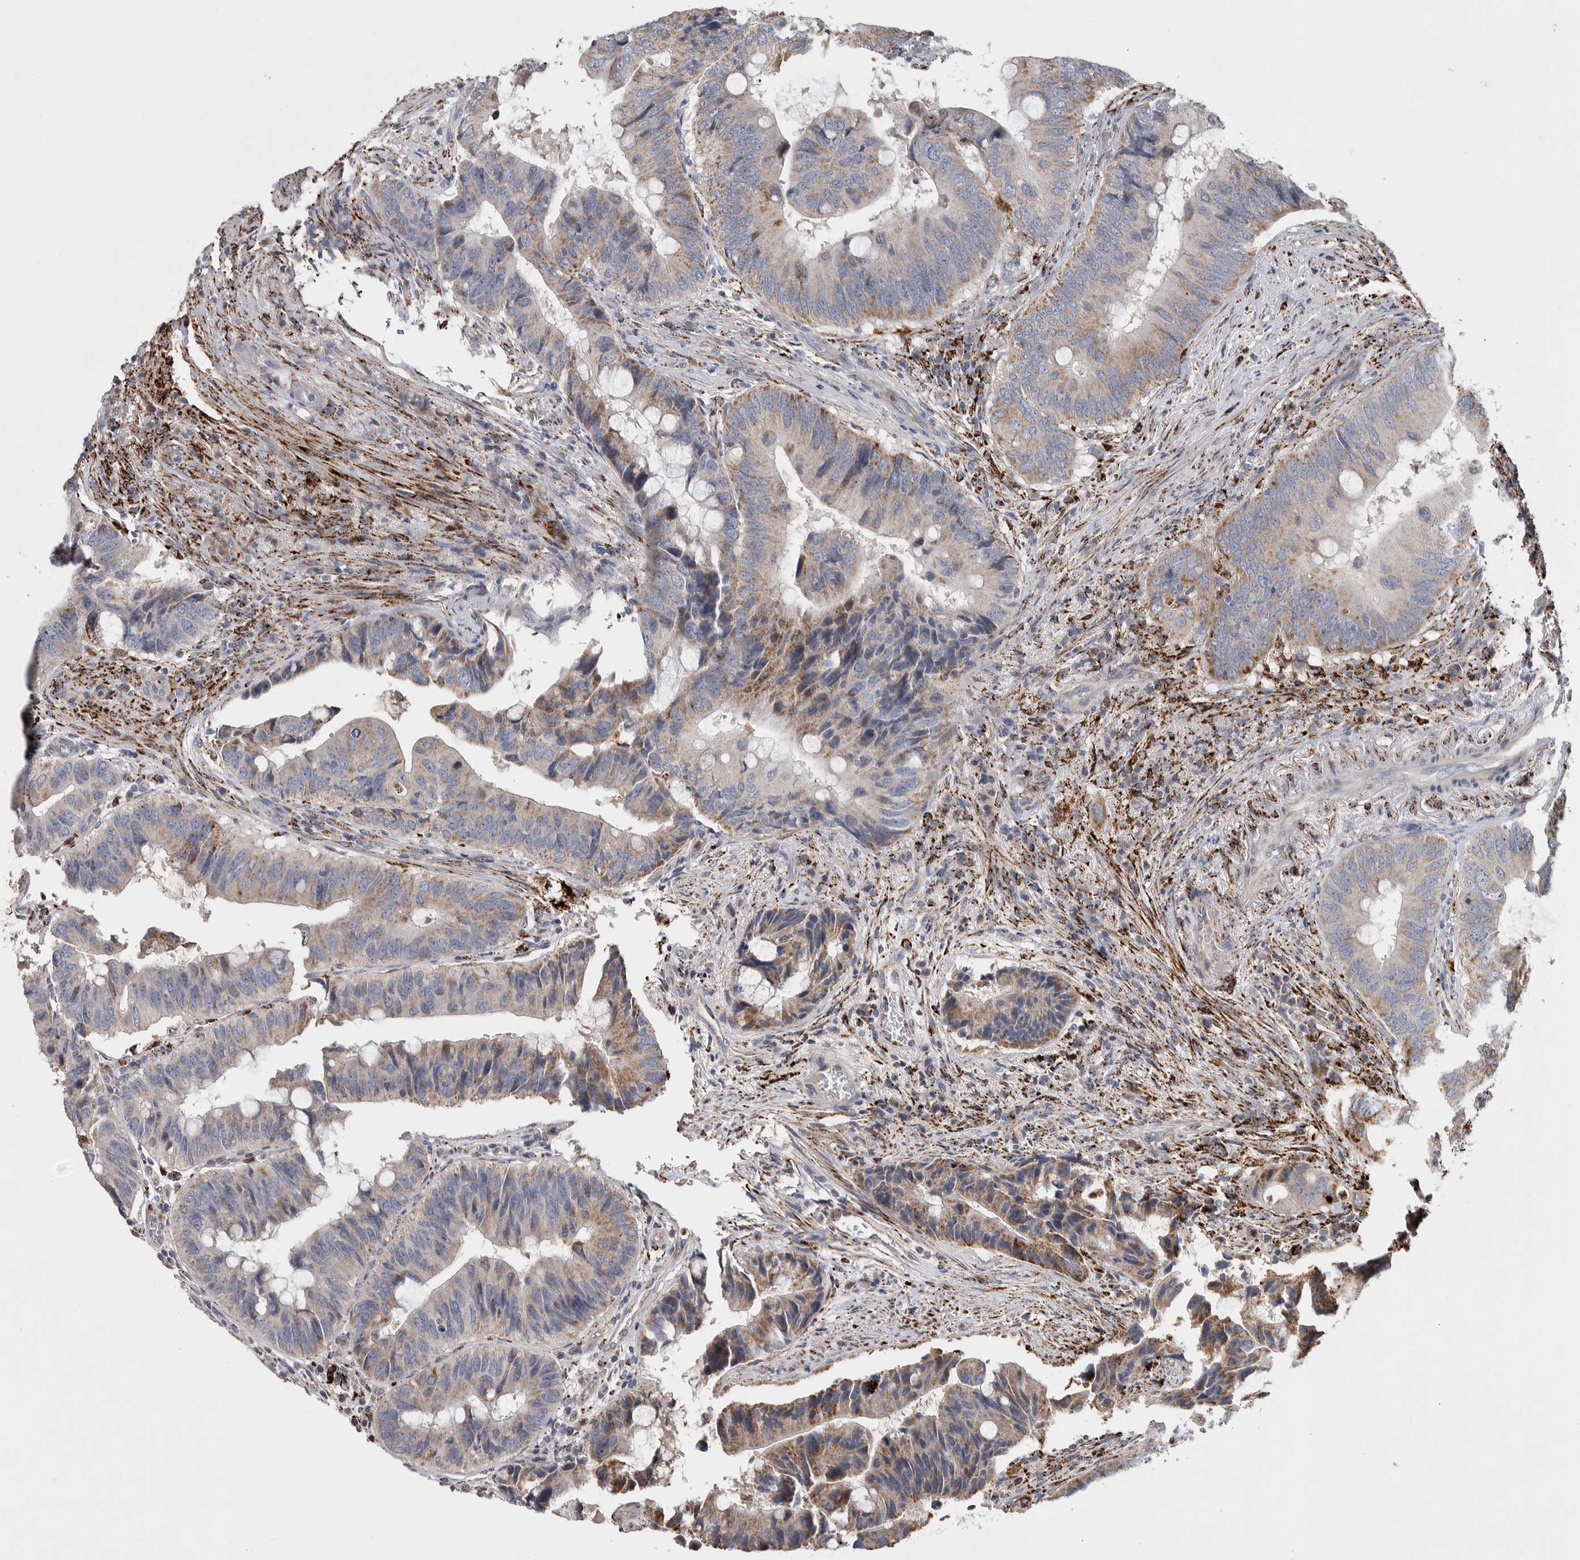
{"staining": {"intensity": "moderate", "quantity": "25%-75%", "location": "cytoplasmic/membranous"}, "tissue": "colorectal cancer", "cell_type": "Tumor cells", "image_type": "cancer", "snomed": [{"axis": "morphology", "description": "Adenocarcinoma, NOS"}, {"axis": "topography", "description": "Colon"}], "caption": "A brown stain highlights moderate cytoplasmic/membranous expression of a protein in colorectal adenocarcinoma tumor cells.", "gene": "FAM78A", "patient": {"sex": "male", "age": 71}}